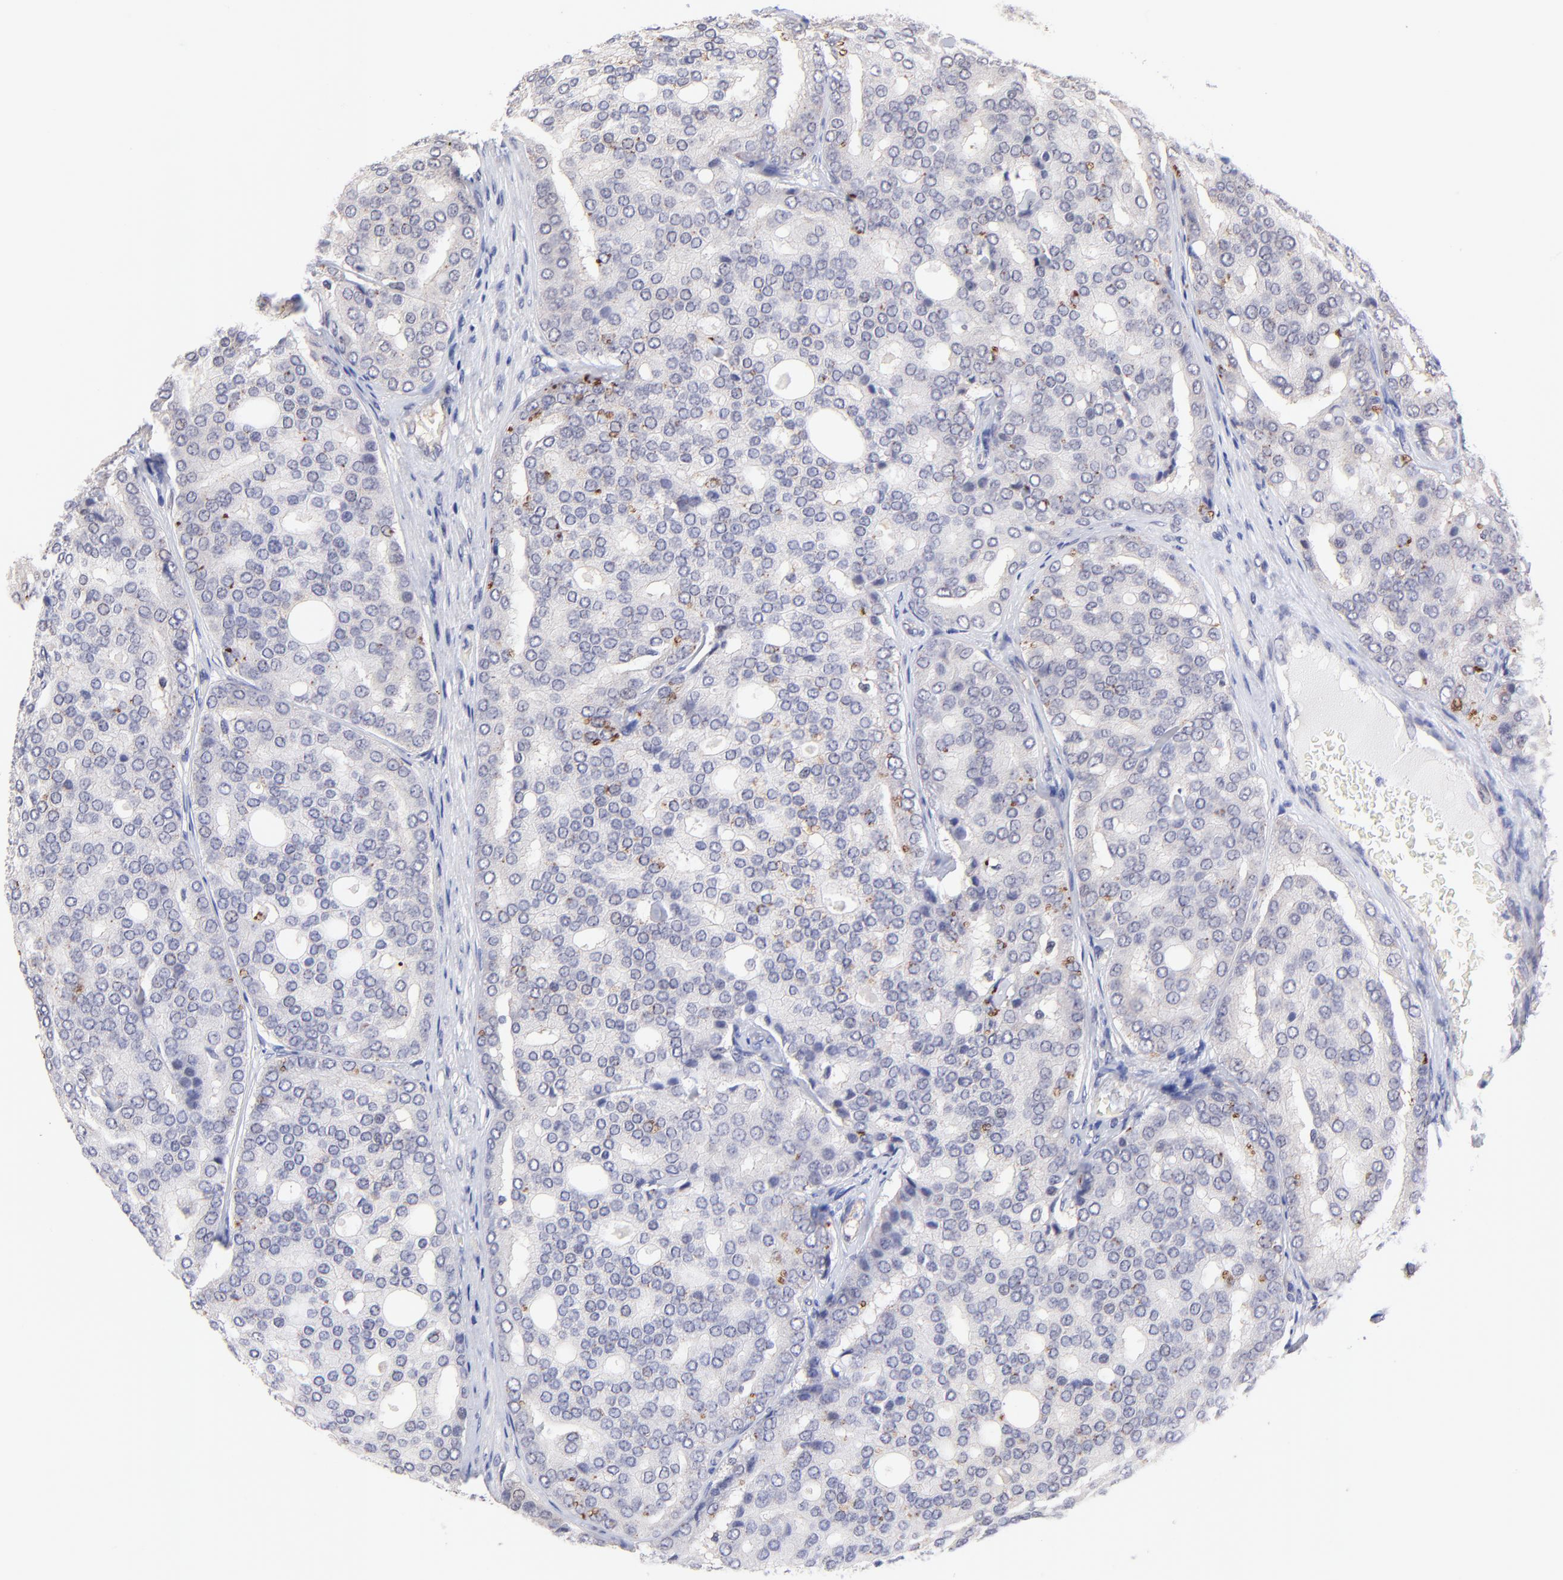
{"staining": {"intensity": "weak", "quantity": "<25%", "location": "cytoplasmic/membranous"}, "tissue": "prostate cancer", "cell_type": "Tumor cells", "image_type": "cancer", "snomed": [{"axis": "morphology", "description": "Adenocarcinoma, High grade"}, {"axis": "topography", "description": "Prostate"}], "caption": "An image of human high-grade adenocarcinoma (prostate) is negative for staining in tumor cells.", "gene": "ZNF747", "patient": {"sex": "male", "age": 64}}